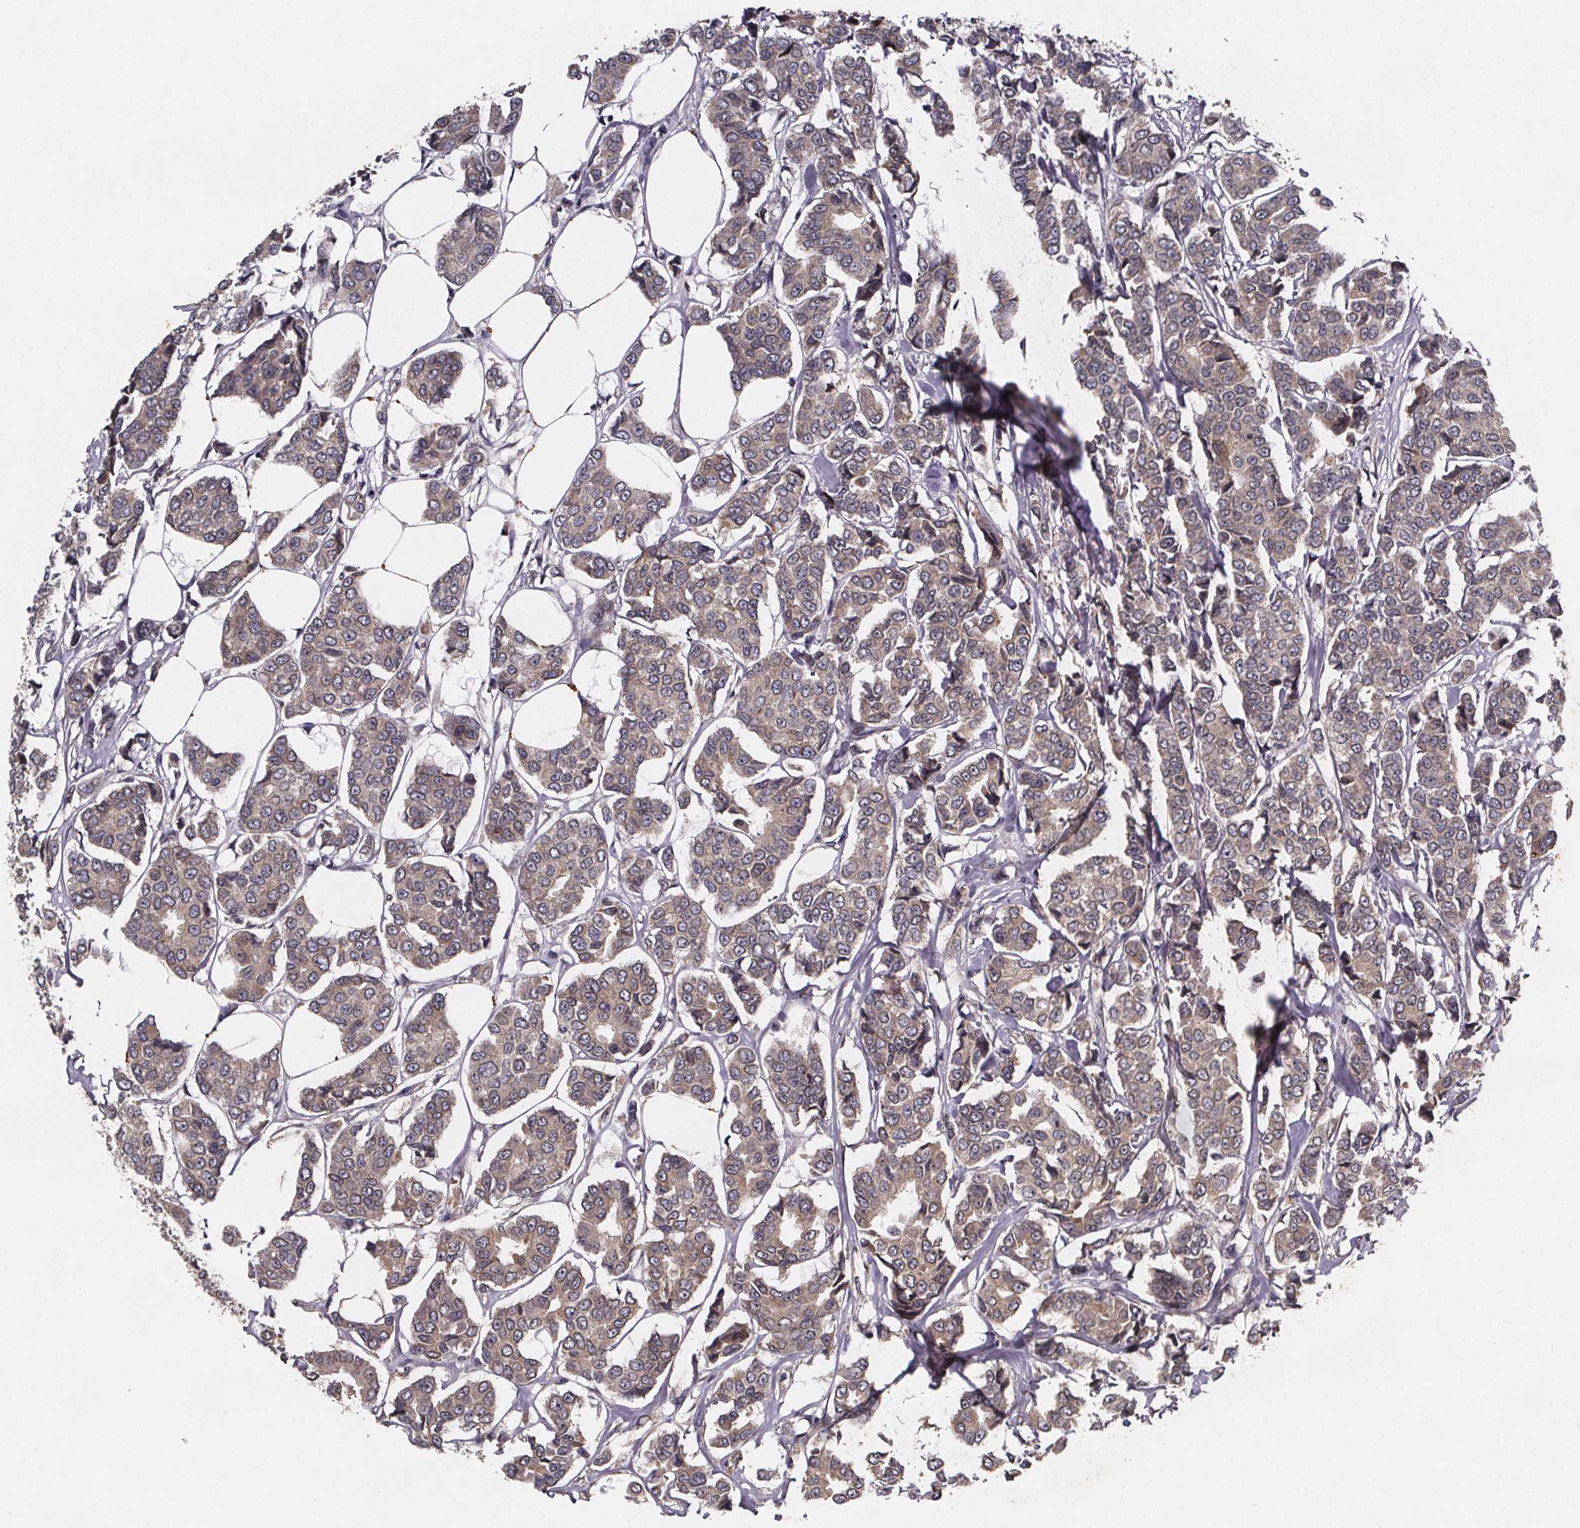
{"staining": {"intensity": "weak", "quantity": "25%-75%", "location": "cytoplasmic/membranous"}, "tissue": "breast cancer", "cell_type": "Tumor cells", "image_type": "cancer", "snomed": [{"axis": "morphology", "description": "Duct carcinoma"}, {"axis": "topography", "description": "Breast"}], "caption": "Immunohistochemistry (IHC) photomicrograph of neoplastic tissue: human breast cancer (intraductal carcinoma) stained using immunohistochemistry (IHC) demonstrates low levels of weak protein expression localized specifically in the cytoplasmic/membranous of tumor cells, appearing as a cytoplasmic/membranous brown color.", "gene": "PIERCE2", "patient": {"sex": "female", "age": 94}}